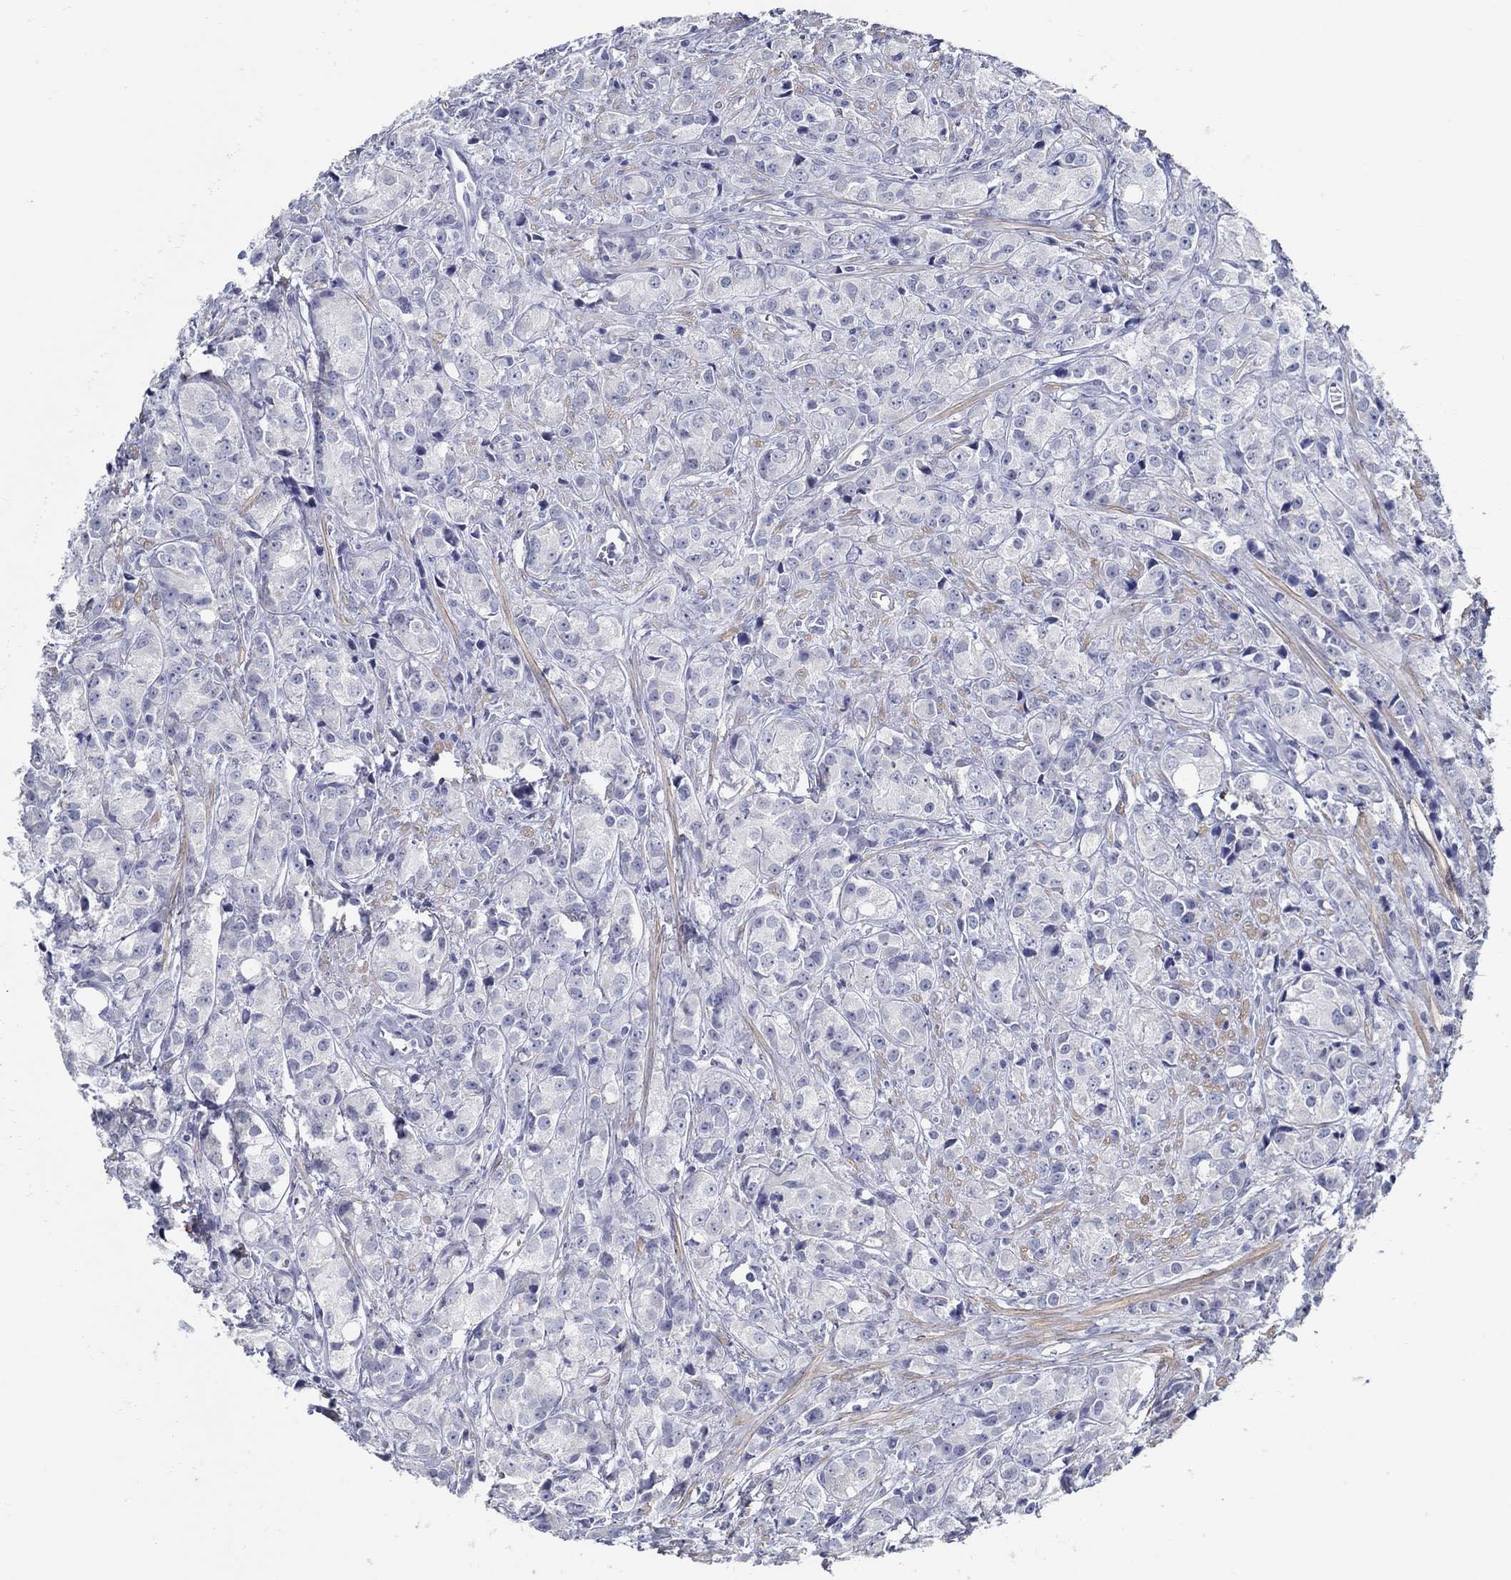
{"staining": {"intensity": "negative", "quantity": "none", "location": "none"}, "tissue": "prostate cancer", "cell_type": "Tumor cells", "image_type": "cancer", "snomed": [{"axis": "morphology", "description": "Adenocarcinoma, Medium grade"}, {"axis": "topography", "description": "Prostate"}], "caption": "Human prostate cancer (medium-grade adenocarcinoma) stained for a protein using IHC displays no staining in tumor cells.", "gene": "USP29", "patient": {"sex": "male", "age": 74}}